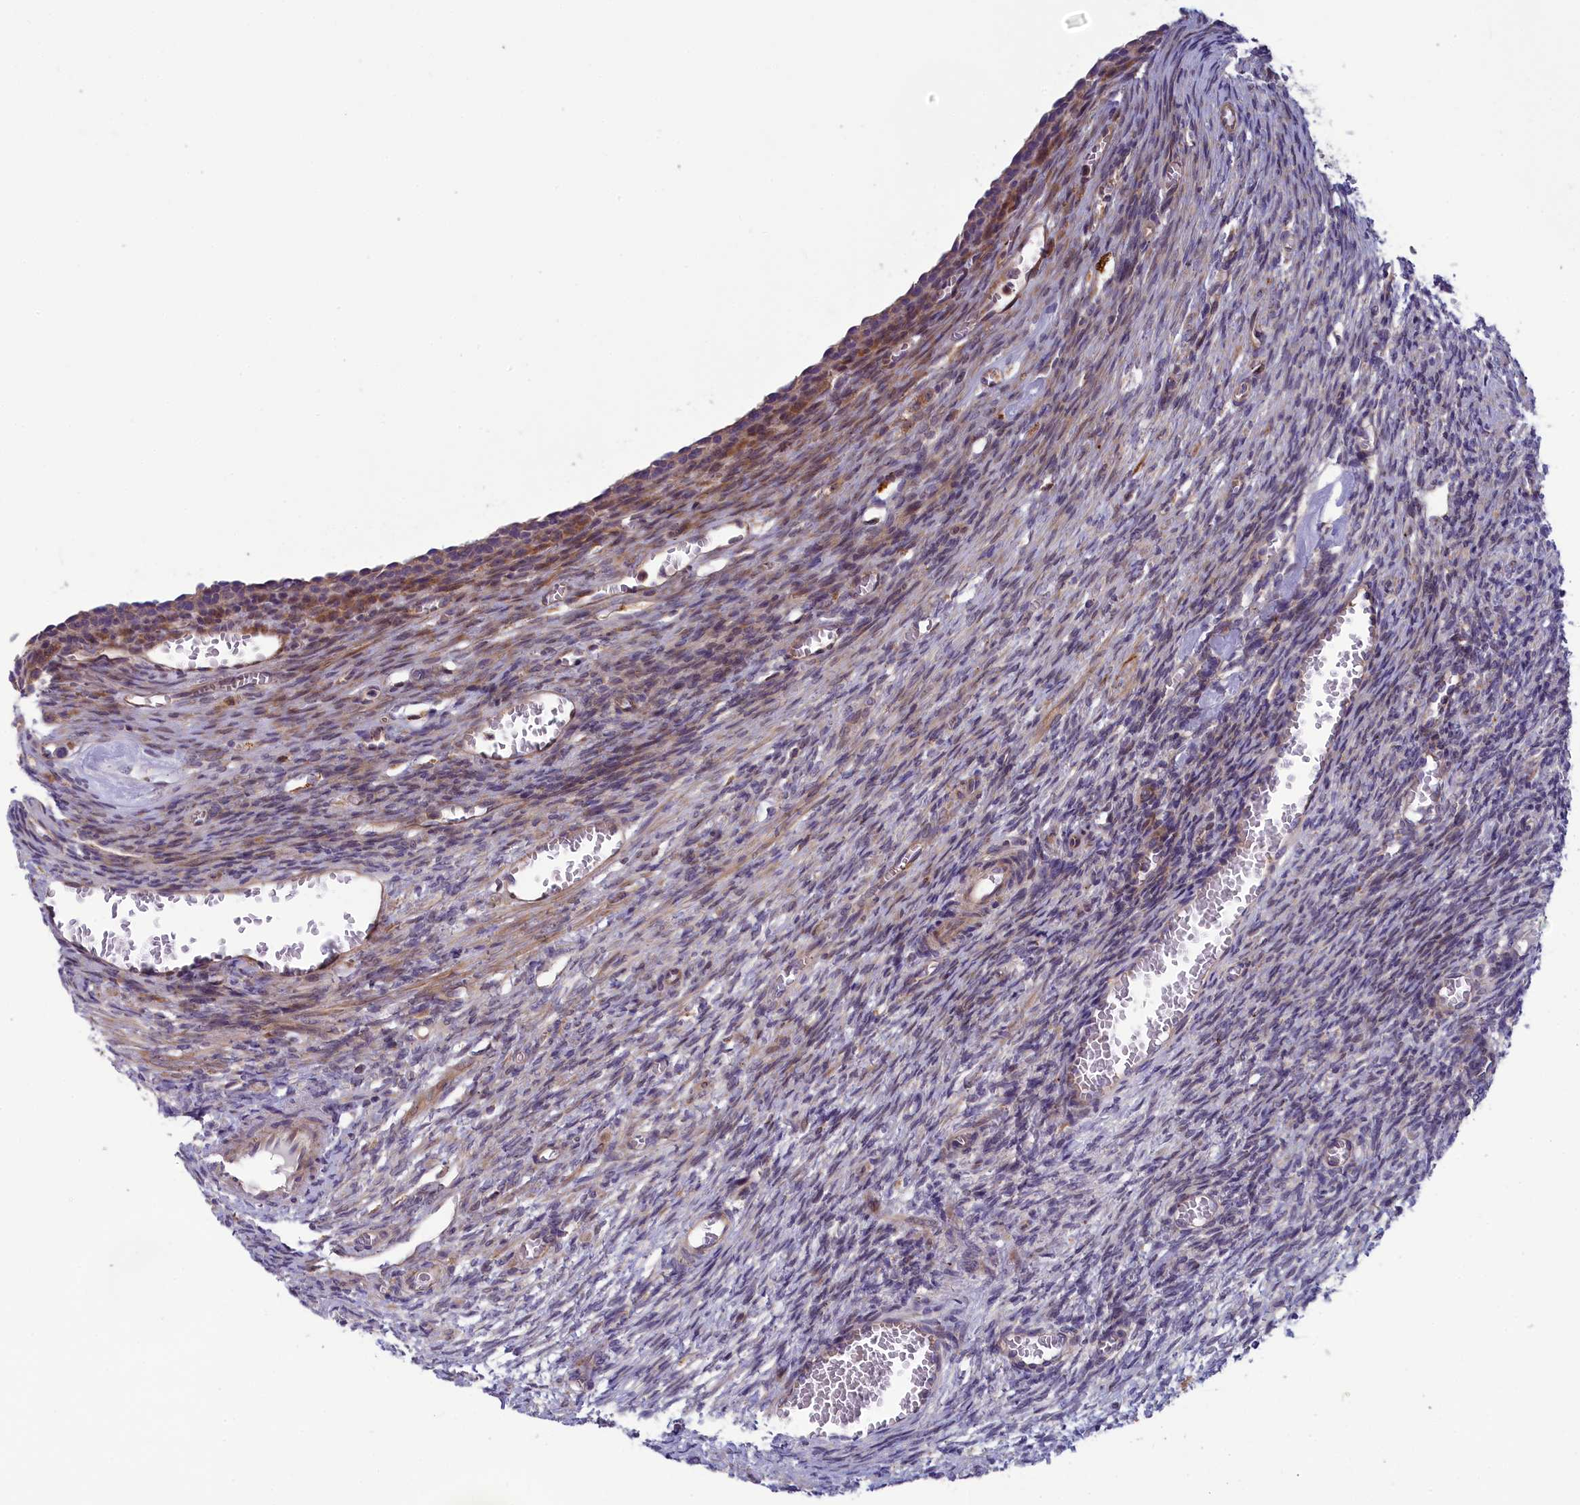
{"staining": {"intensity": "moderate", "quantity": "<25%", "location": "cytoplasmic/membranous"}, "tissue": "ovary", "cell_type": "Follicle cells", "image_type": "normal", "snomed": [{"axis": "morphology", "description": "Normal tissue, NOS"}, {"axis": "topography", "description": "Ovary"}], "caption": "Ovary was stained to show a protein in brown. There is low levels of moderate cytoplasmic/membranous positivity in approximately <25% of follicle cells.", "gene": "BLTP2", "patient": {"sex": "female", "age": 27}}